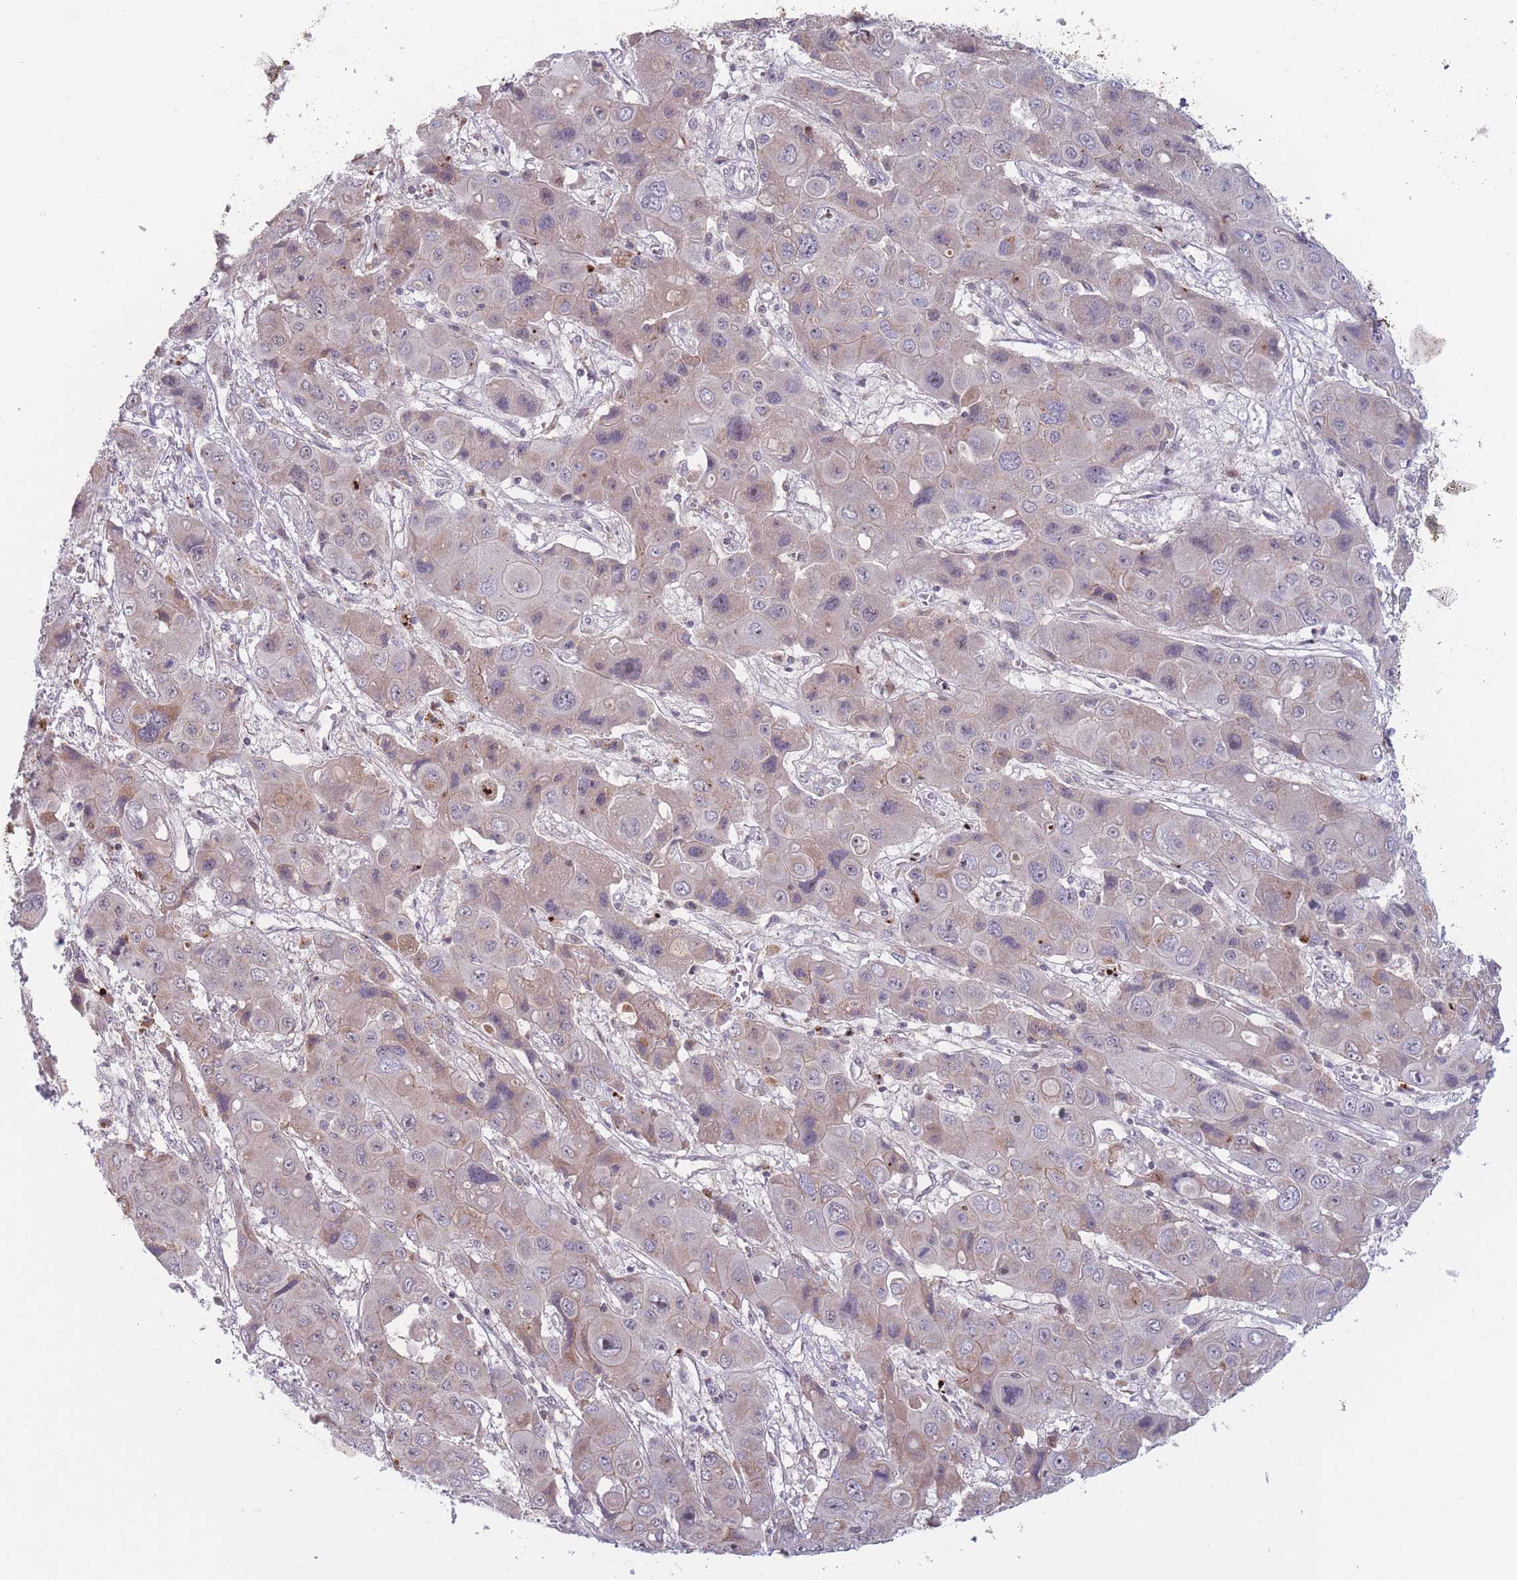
{"staining": {"intensity": "weak", "quantity": "<25%", "location": "cytoplasmic/membranous"}, "tissue": "liver cancer", "cell_type": "Tumor cells", "image_type": "cancer", "snomed": [{"axis": "morphology", "description": "Cholangiocarcinoma"}, {"axis": "topography", "description": "Liver"}], "caption": "This is a micrograph of IHC staining of liver cholangiocarcinoma, which shows no positivity in tumor cells.", "gene": "TMEM232", "patient": {"sex": "male", "age": 67}}